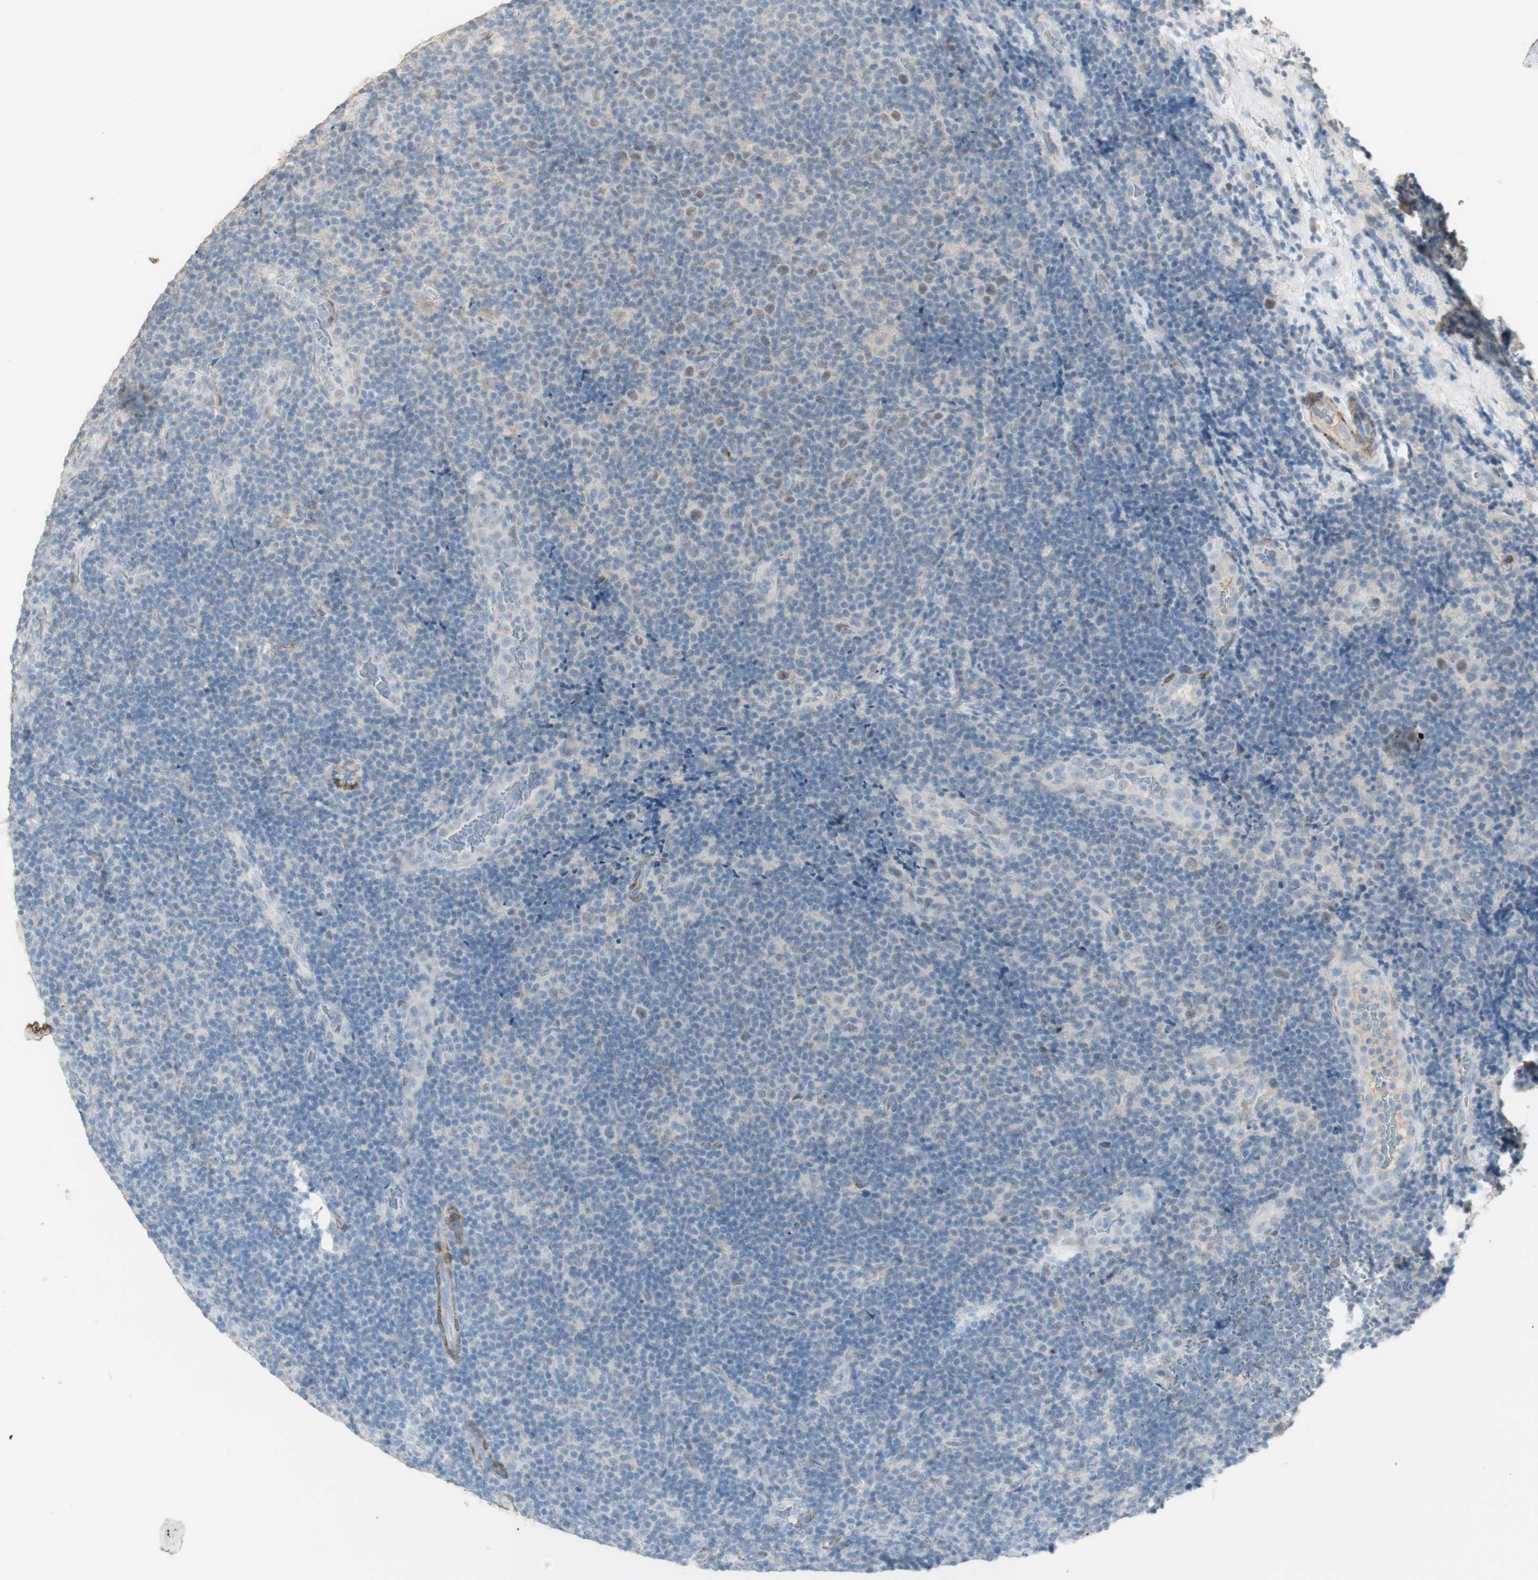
{"staining": {"intensity": "negative", "quantity": "none", "location": "none"}, "tissue": "lymphoma", "cell_type": "Tumor cells", "image_type": "cancer", "snomed": [{"axis": "morphology", "description": "Malignant lymphoma, non-Hodgkin's type, Low grade"}, {"axis": "topography", "description": "Lymph node"}], "caption": "Immunohistochemical staining of lymphoma displays no significant expression in tumor cells.", "gene": "MUC3A", "patient": {"sex": "male", "age": 83}}